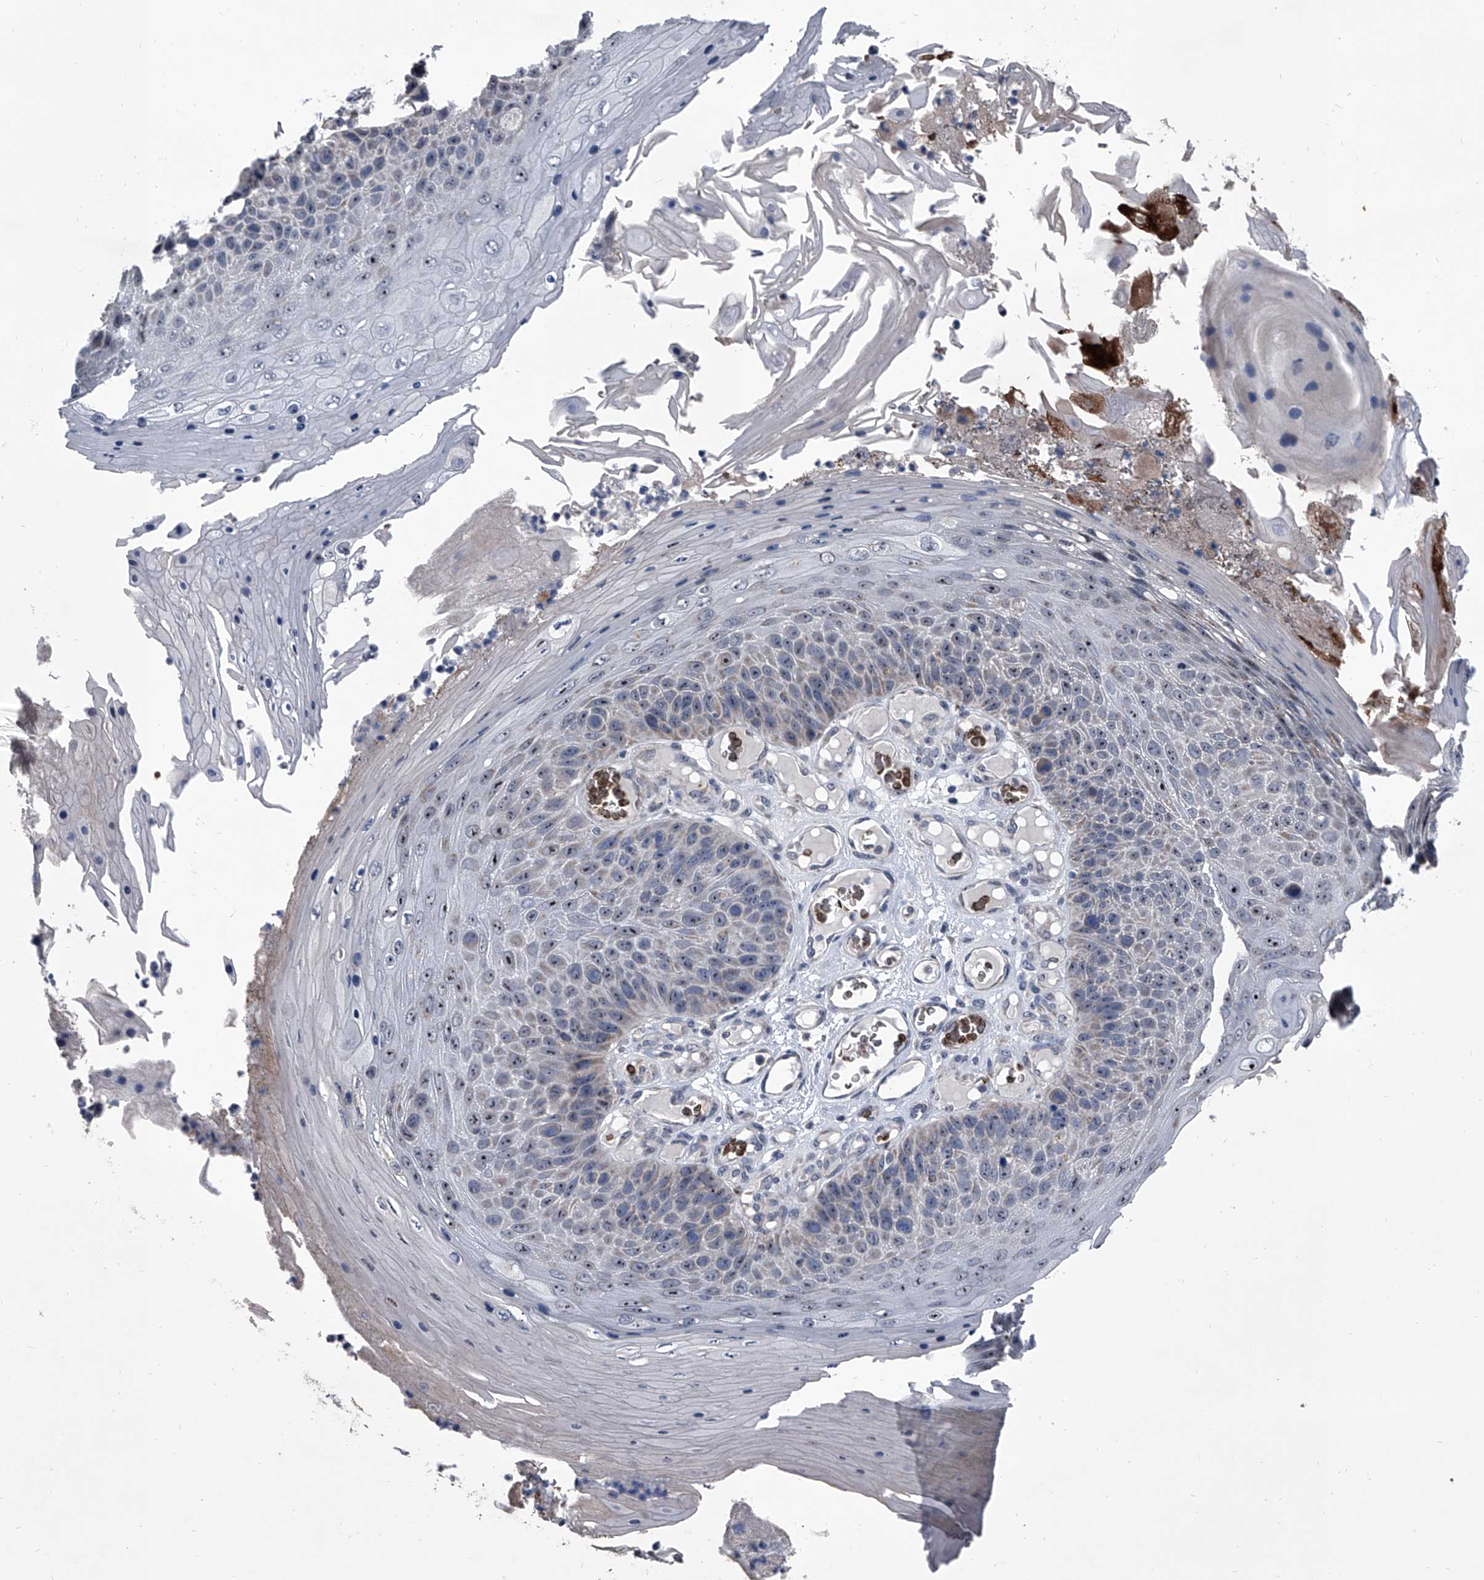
{"staining": {"intensity": "moderate", "quantity": "<25%", "location": "nuclear"}, "tissue": "skin cancer", "cell_type": "Tumor cells", "image_type": "cancer", "snomed": [{"axis": "morphology", "description": "Squamous cell carcinoma, NOS"}, {"axis": "topography", "description": "Skin"}], "caption": "IHC (DAB) staining of human skin cancer reveals moderate nuclear protein staining in about <25% of tumor cells. The protein is stained brown, and the nuclei are stained in blue (DAB (3,3'-diaminobenzidine) IHC with brightfield microscopy, high magnification).", "gene": "CEP85L", "patient": {"sex": "female", "age": 88}}